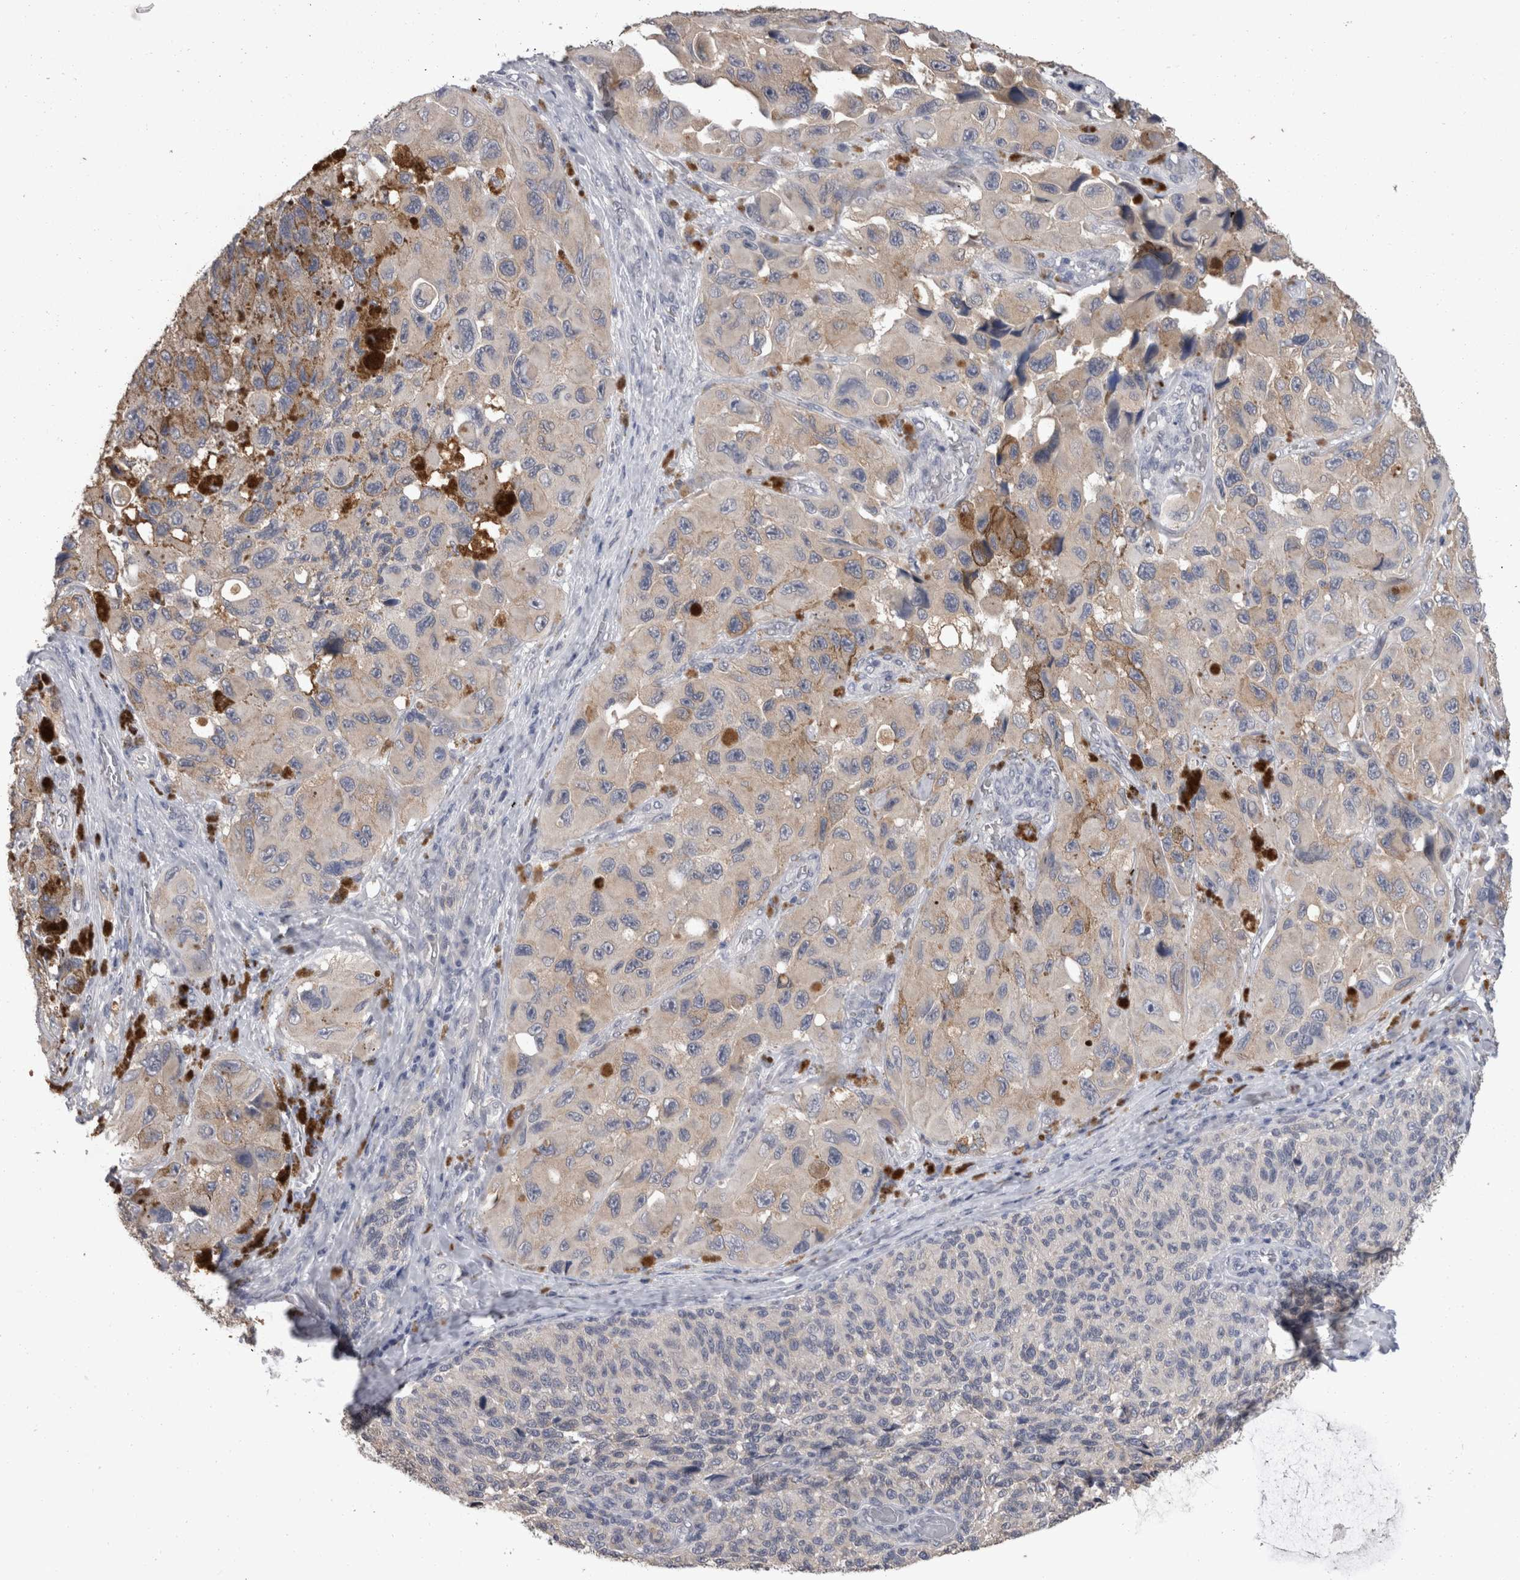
{"staining": {"intensity": "weak", "quantity": "<25%", "location": "cytoplasmic/membranous"}, "tissue": "melanoma", "cell_type": "Tumor cells", "image_type": "cancer", "snomed": [{"axis": "morphology", "description": "Malignant melanoma, NOS"}, {"axis": "topography", "description": "Skin"}], "caption": "Melanoma was stained to show a protein in brown. There is no significant expression in tumor cells. (DAB immunohistochemistry visualized using brightfield microscopy, high magnification).", "gene": "FHOD3", "patient": {"sex": "female", "age": 73}}